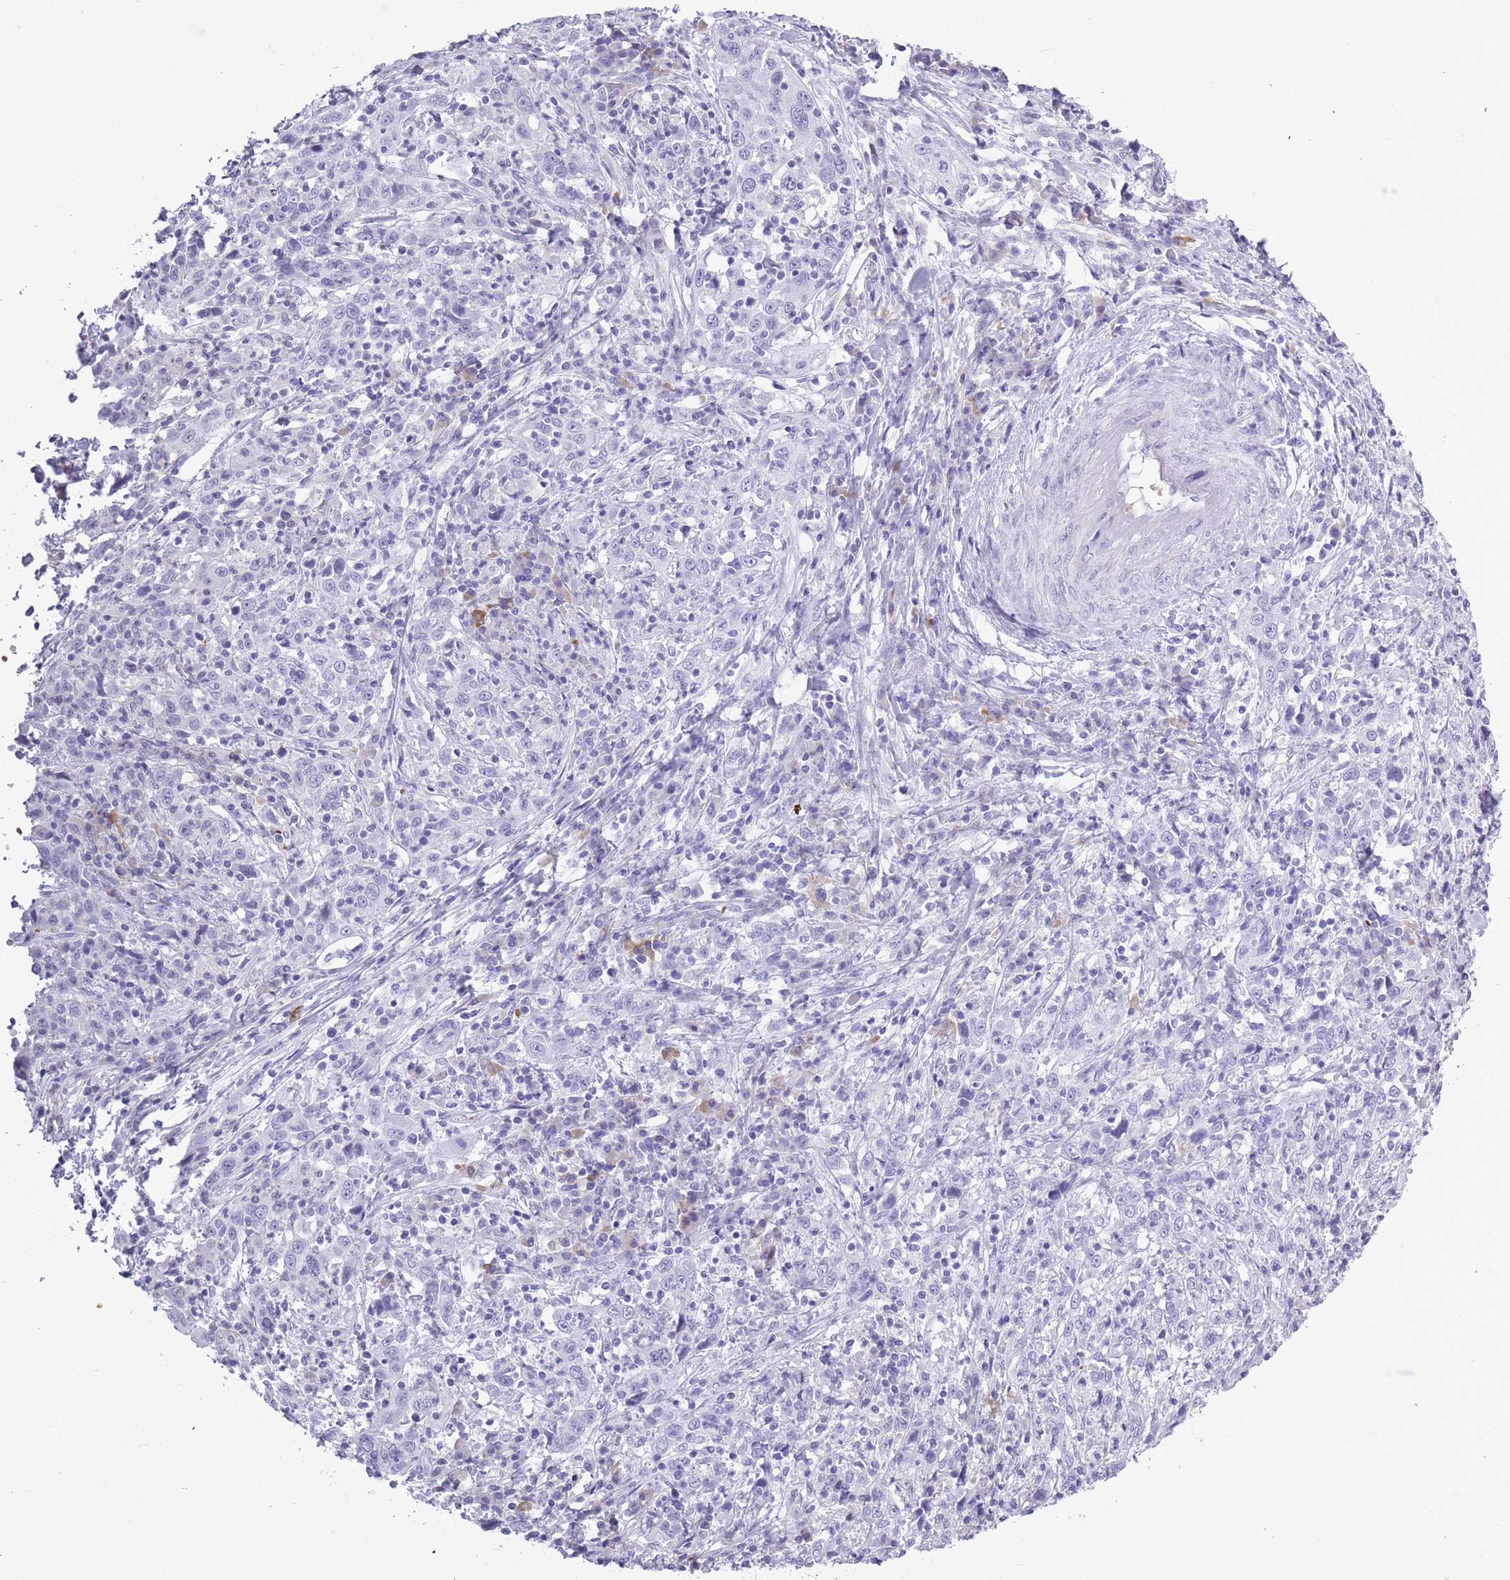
{"staining": {"intensity": "negative", "quantity": "none", "location": "none"}, "tissue": "cervical cancer", "cell_type": "Tumor cells", "image_type": "cancer", "snomed": [{"axis": "morphology", "description": "Squamous cell carcinoma, NOS"}, {"axis": "topography", "description": "Cervix"}], "caption": "Immunohistochemistry (IHC) micrograph of neoplastic tissue: human cervical cancer (squamous cell carcinoma) stained with DAB (3,3'-diaminobenzidine) reveals no significant protein expression in tumor cells.", "gene": "OR7C1", "patient": {"sex": "female", "age": 46}}